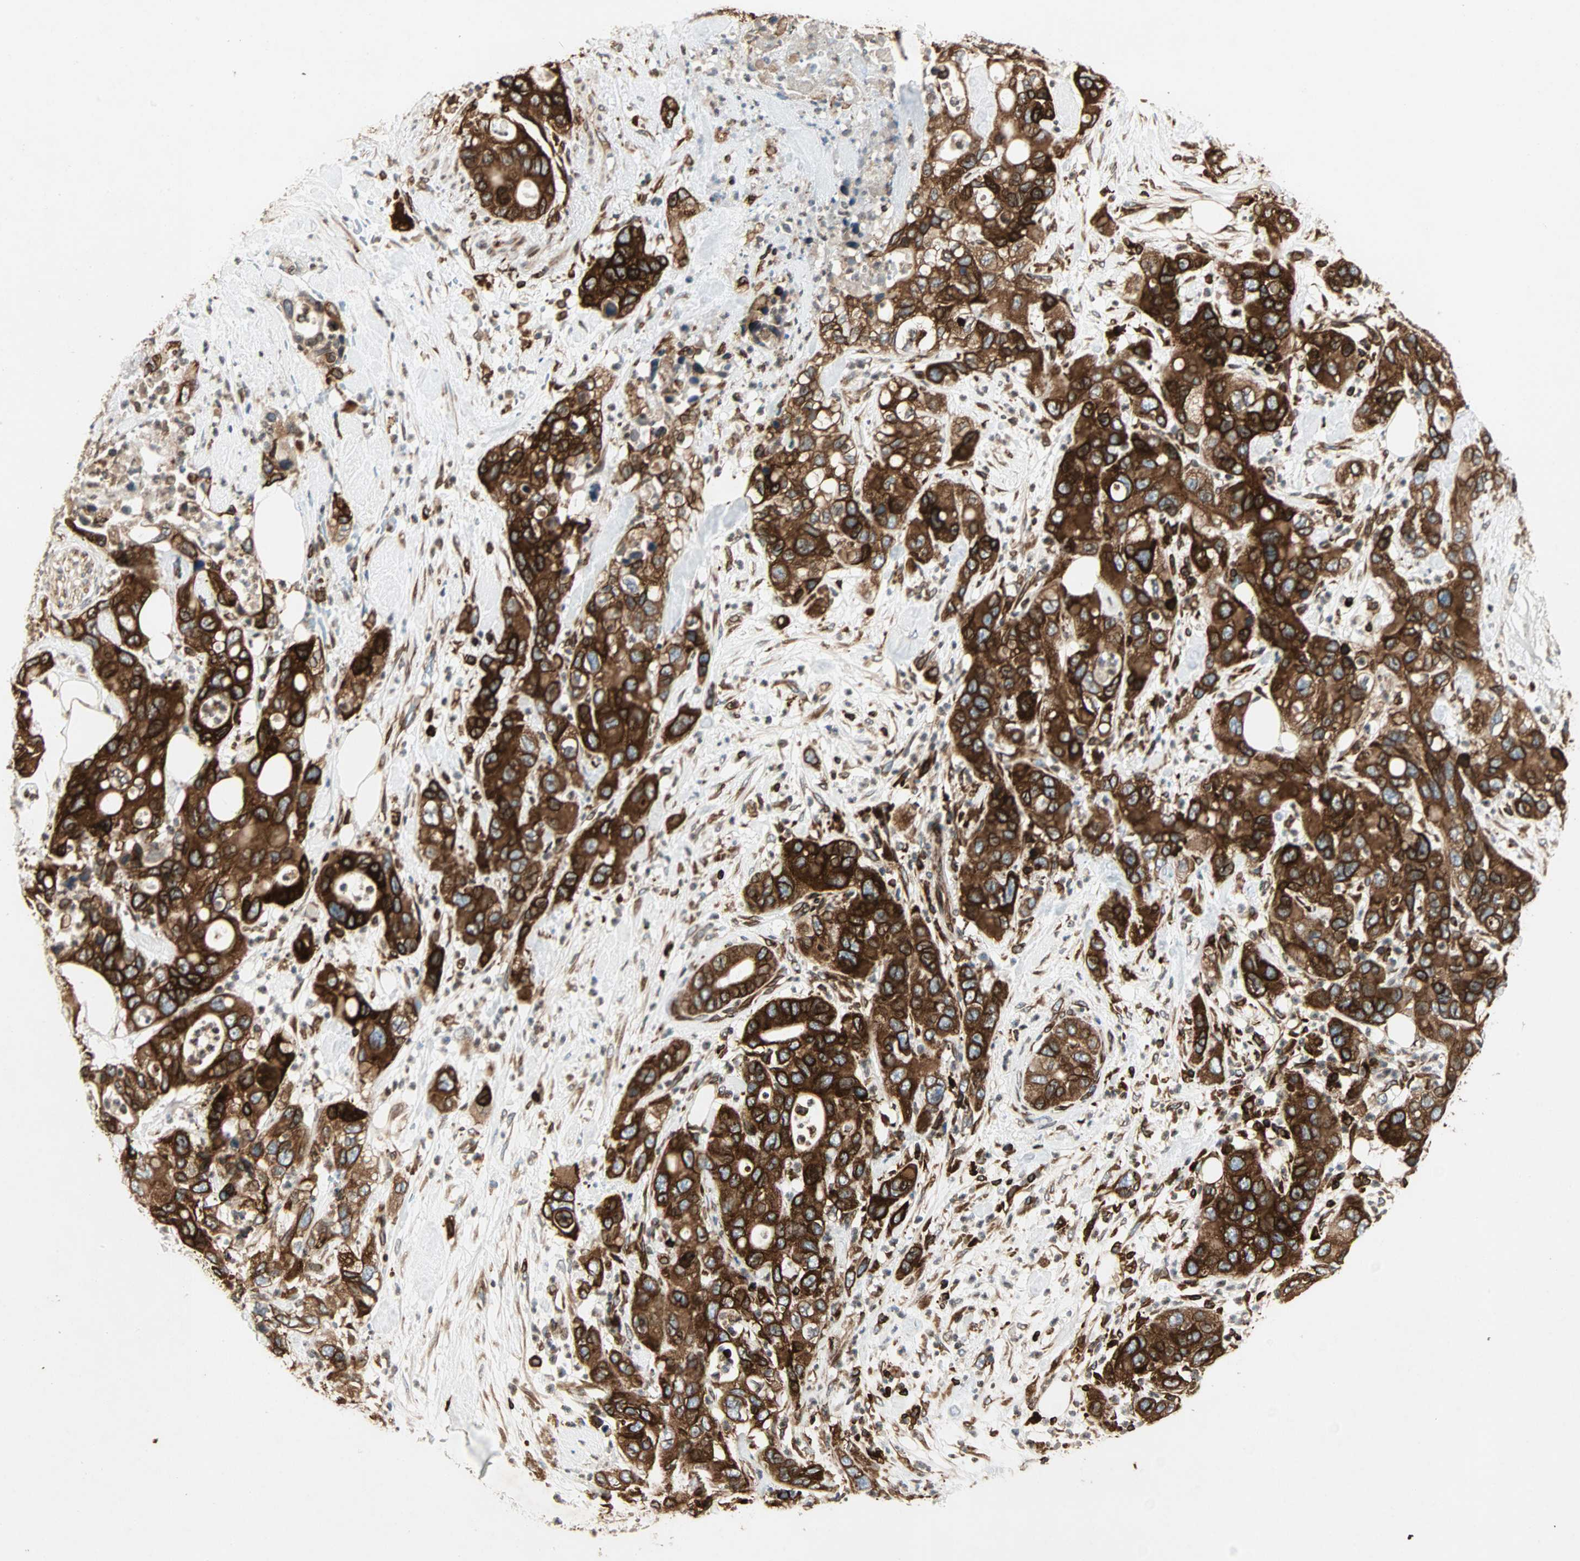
{"staining": {"intensity": "strong", "quantity": ">75%", "location": "cytoplasmic/membranous"}, "tissue": "pancreatic cancer", "cell_type": "Tumor cells", "image_type": "cancer", "snomed": [{"axis": "morphology", "description": "Adenocarcinoma, NOS"}, {"axis": "topography", "description": "Pancreas"}], "caption": "Pancreatic cancer (adenocarcinoma) tissue demonstrates strong cytoplasmic/membranous staining in approximately >75% of tumor cells, visualized by immunohistochemistry. (DAB (3,3'-diaminobenzidine) IHC with brightfield microscopy, high magnification).", "gene": "TAPBP", "patient": {"sex": "female", "age": 71}}